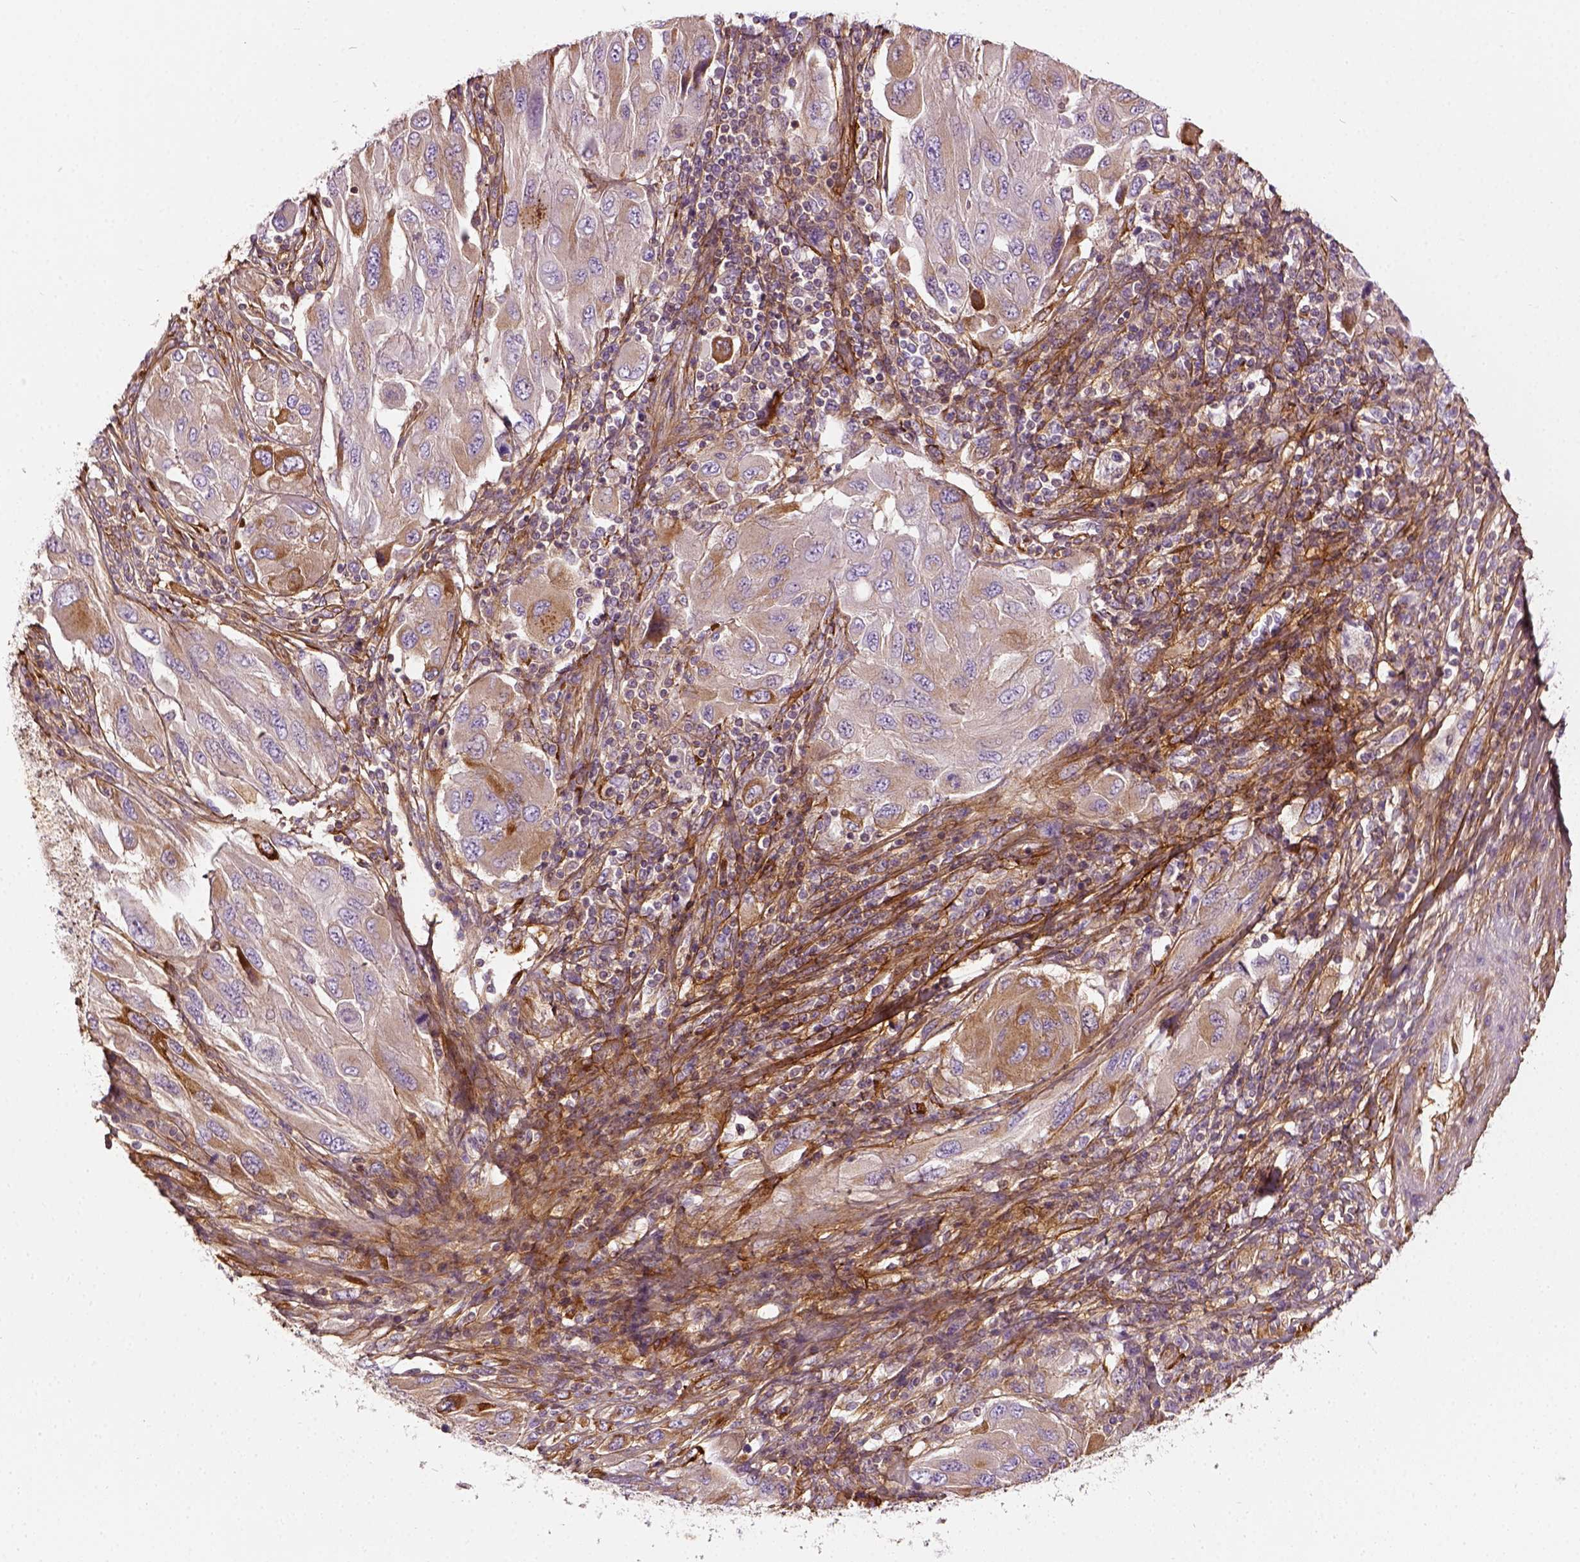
{"staining": {"intensity": "moderate", "quantity": "<25%", "location": "cytoplasmic/membranous"}, "tissue": "melanoma", "cell_type": "Tumor cells", "image_type": "cancer", "snomed": [{"axis": "morphology", "description": "Malignant melanoma, NOS"}, {"axis": "topography", "description": "Skin"}], "caption": "Protein expression analysis of malignant melanoma reveals moderate cytoplasmic/membranous staining in about <25% of tumor cells.", "gene": "COL6A2", "patient": {"sex": "female", "age": 91}}